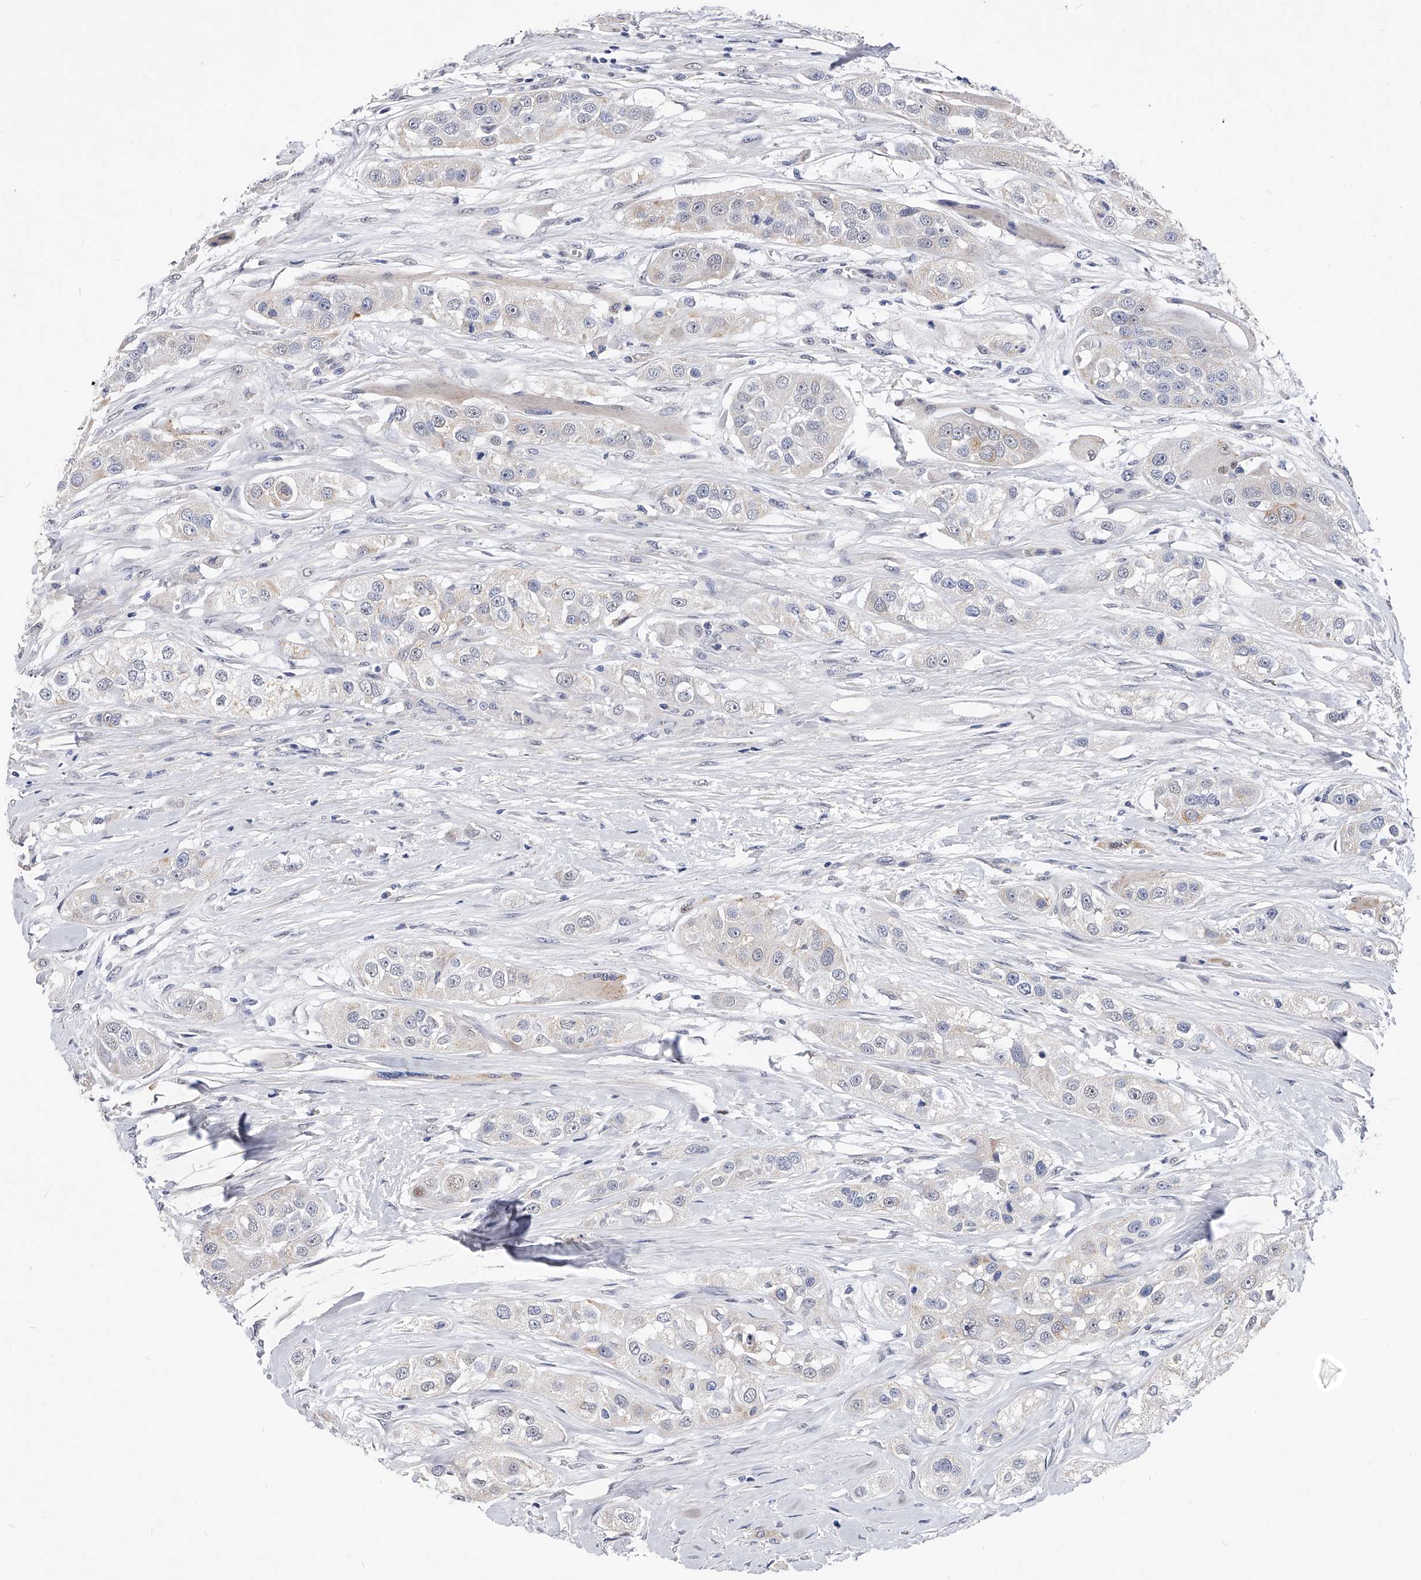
{"staining": {"intensity": "negative", "quantity": "none", "location": "none"}, "tissue": "head and neck cancer", "cell_type": "Tumor cells", "image_type": "cancer", "snomed": [{"axis": "morphology", "description": "Normal tissue, NOS"}, {"axis": "morphology", "description": "Squamous cell carcinoma, NOS"}, {"axis": "topography", "description": "Skeletal muscle"}, {"axis": "topography", "description": "Head-Neck"}], "caption": "Tumor cells are negative for brown protein staining in head and neck squamous cell carcinoma. (Stains: DAB (3,3'-diaminobenzidine) IHC with hematoxylin counter stain, Microscopy: brightfield microscopy at high magnification).", "gene": "ZNF529", "patient": {"sex": "male", "age": 51}}